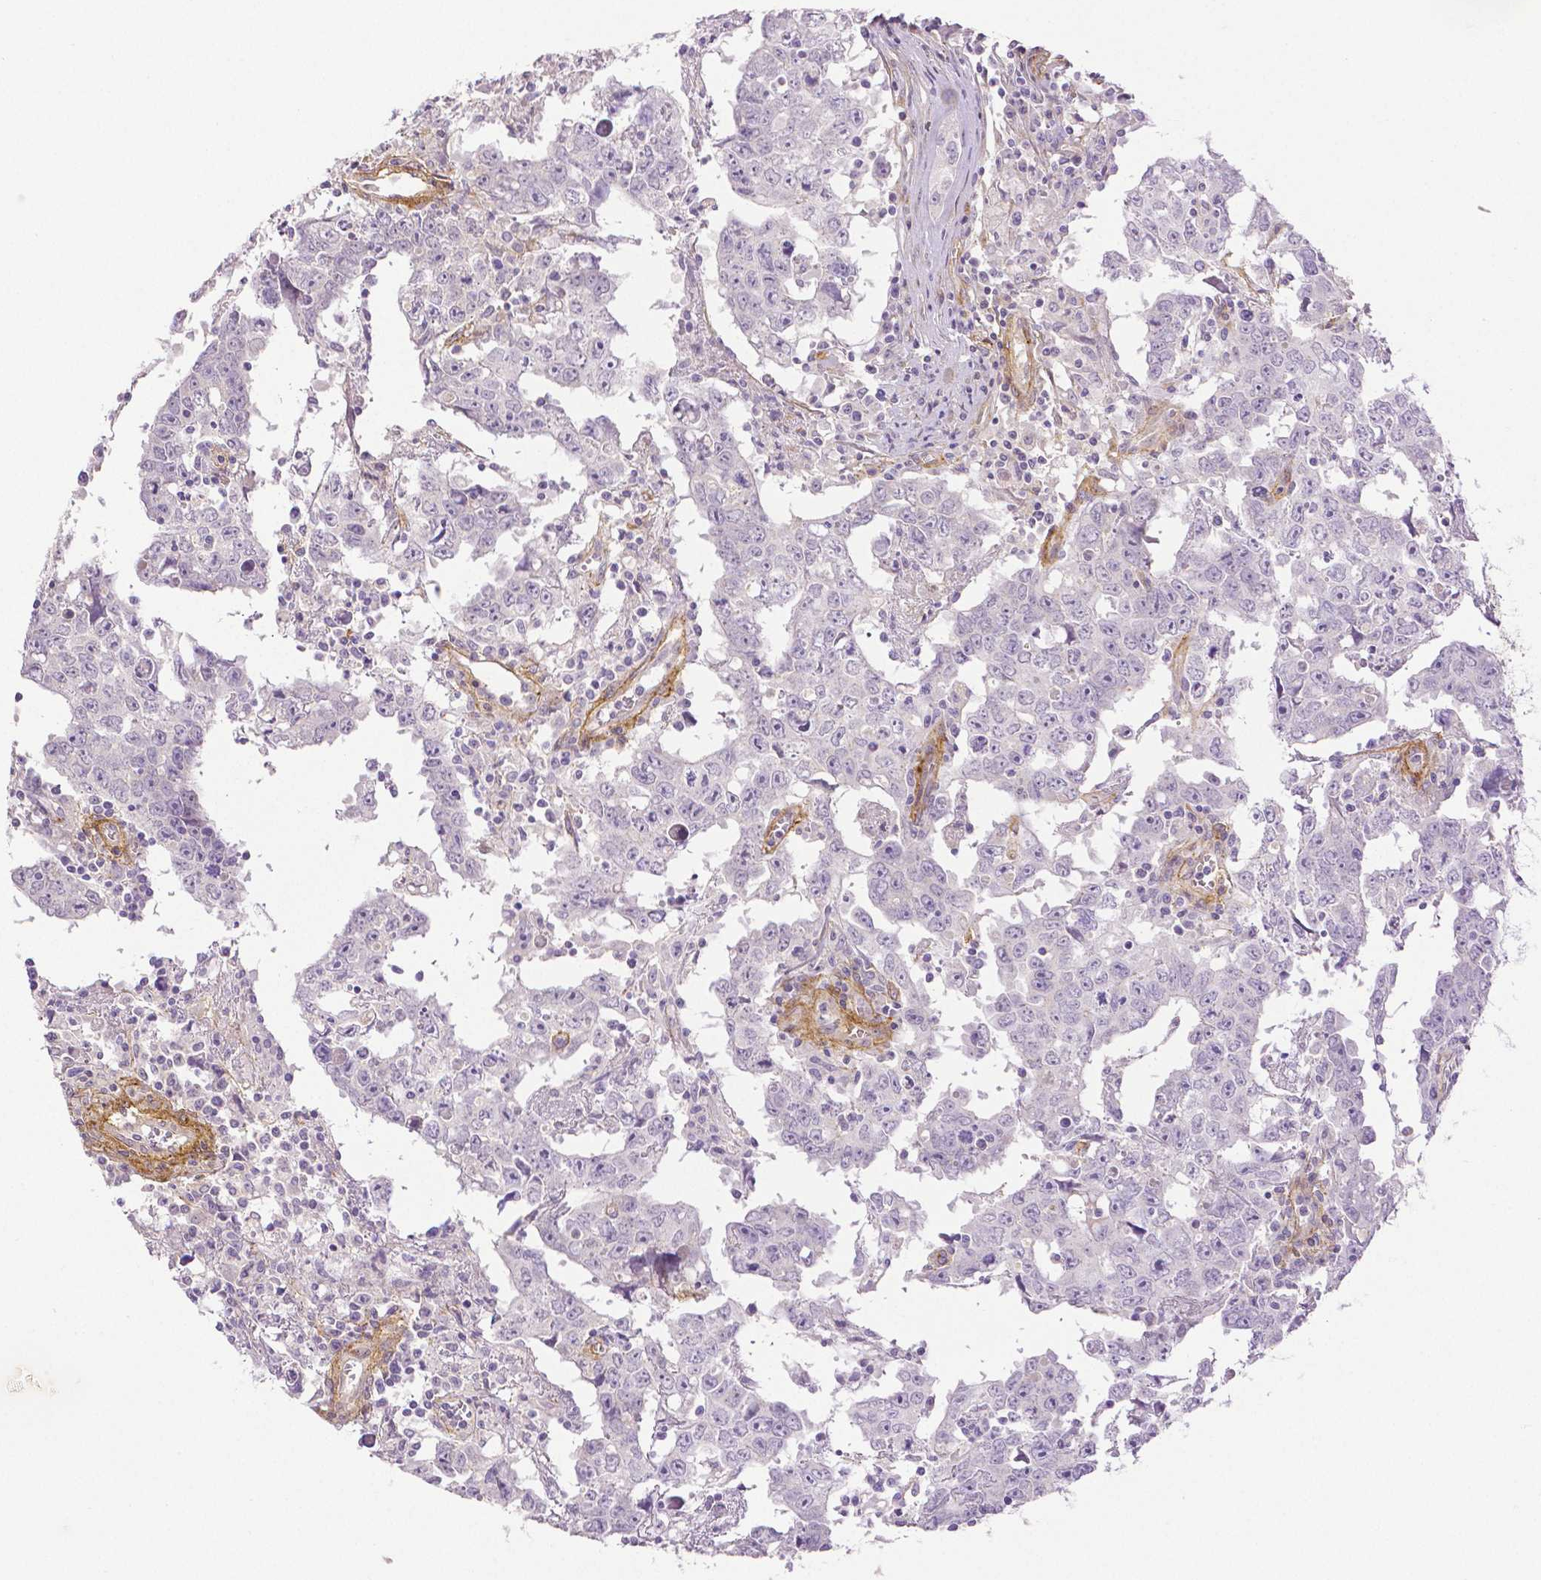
{"staining": {"intensity": "negative", "quantity": "none", "location": "none"}, "tissue": "testis cancer", "cell_type": "Tumor cells", "image_type": "cancer", "snomed": [{"axis": "morphology", "description": "Carcinoma, Embryonal, NOS"}, {"axis": "topography", "description": "Testis"}], "caption": "An immunohistochemistry micrograph of testis cancer is shown. There is no staining in tumor cells of testis cancer. (DAB (3,3'-diaminobenzidine) immunohistochemistry with hematoxylin counter stain).", "gene": "THY1", "patient": {"sex": "male", "age": 22}}